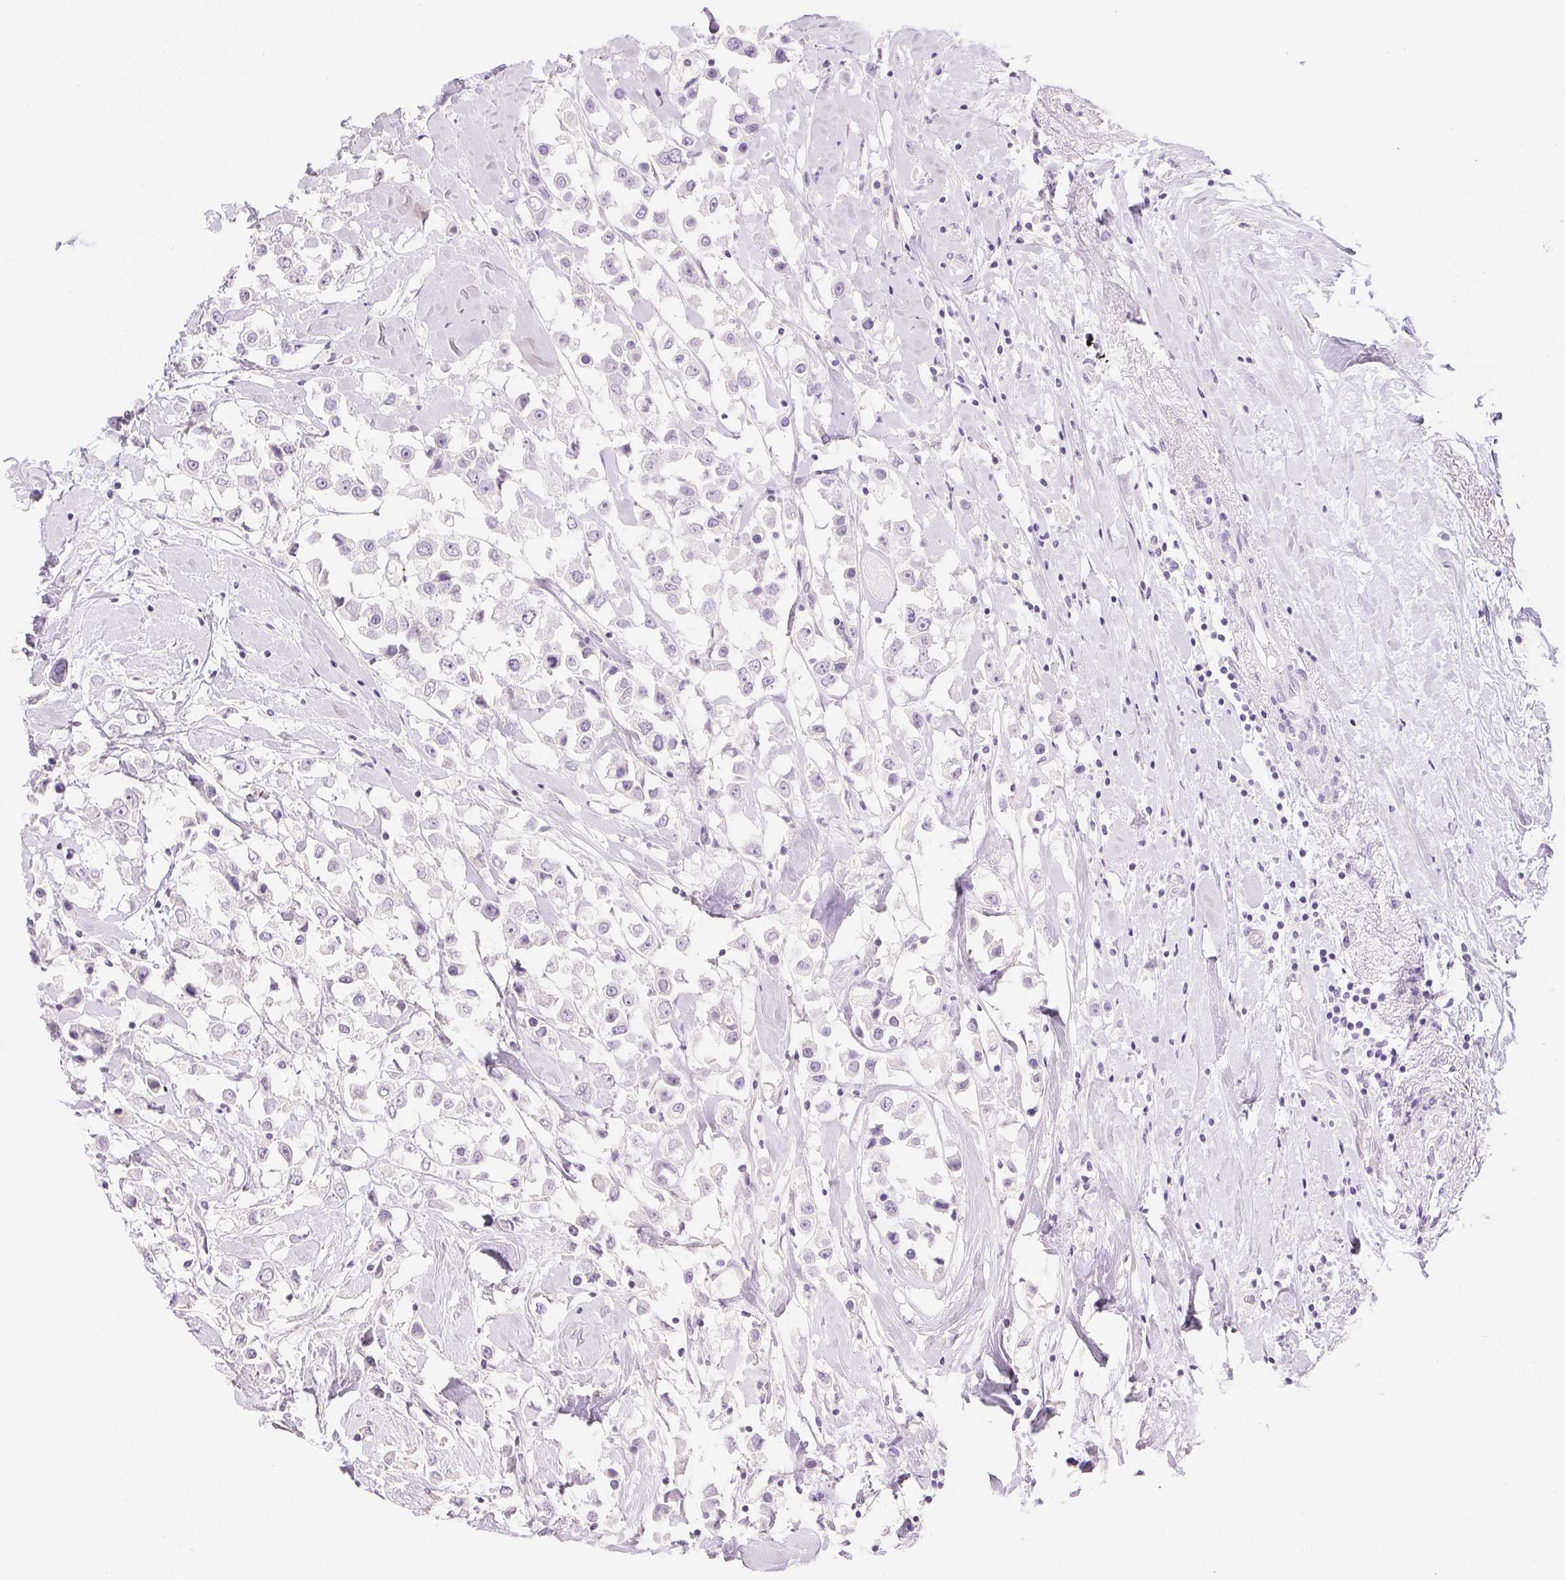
{"staining": {"intensity": "negative", "quantity": "none", "location": "none"}, "tissue": "breast cancer", "cell_type": "Tumor cells", "image_type": "cancer", "snomed": [{"axis": "morphology", "description": "Duct carcinoma"}, {"axis": "topography", "description": "Breast"}], "caption": "The image reveals no staining of tumor cells in breast intraductal carcinoma.", "gene": "KCNE2", "patient": {"sex": "female", "age": 61}}